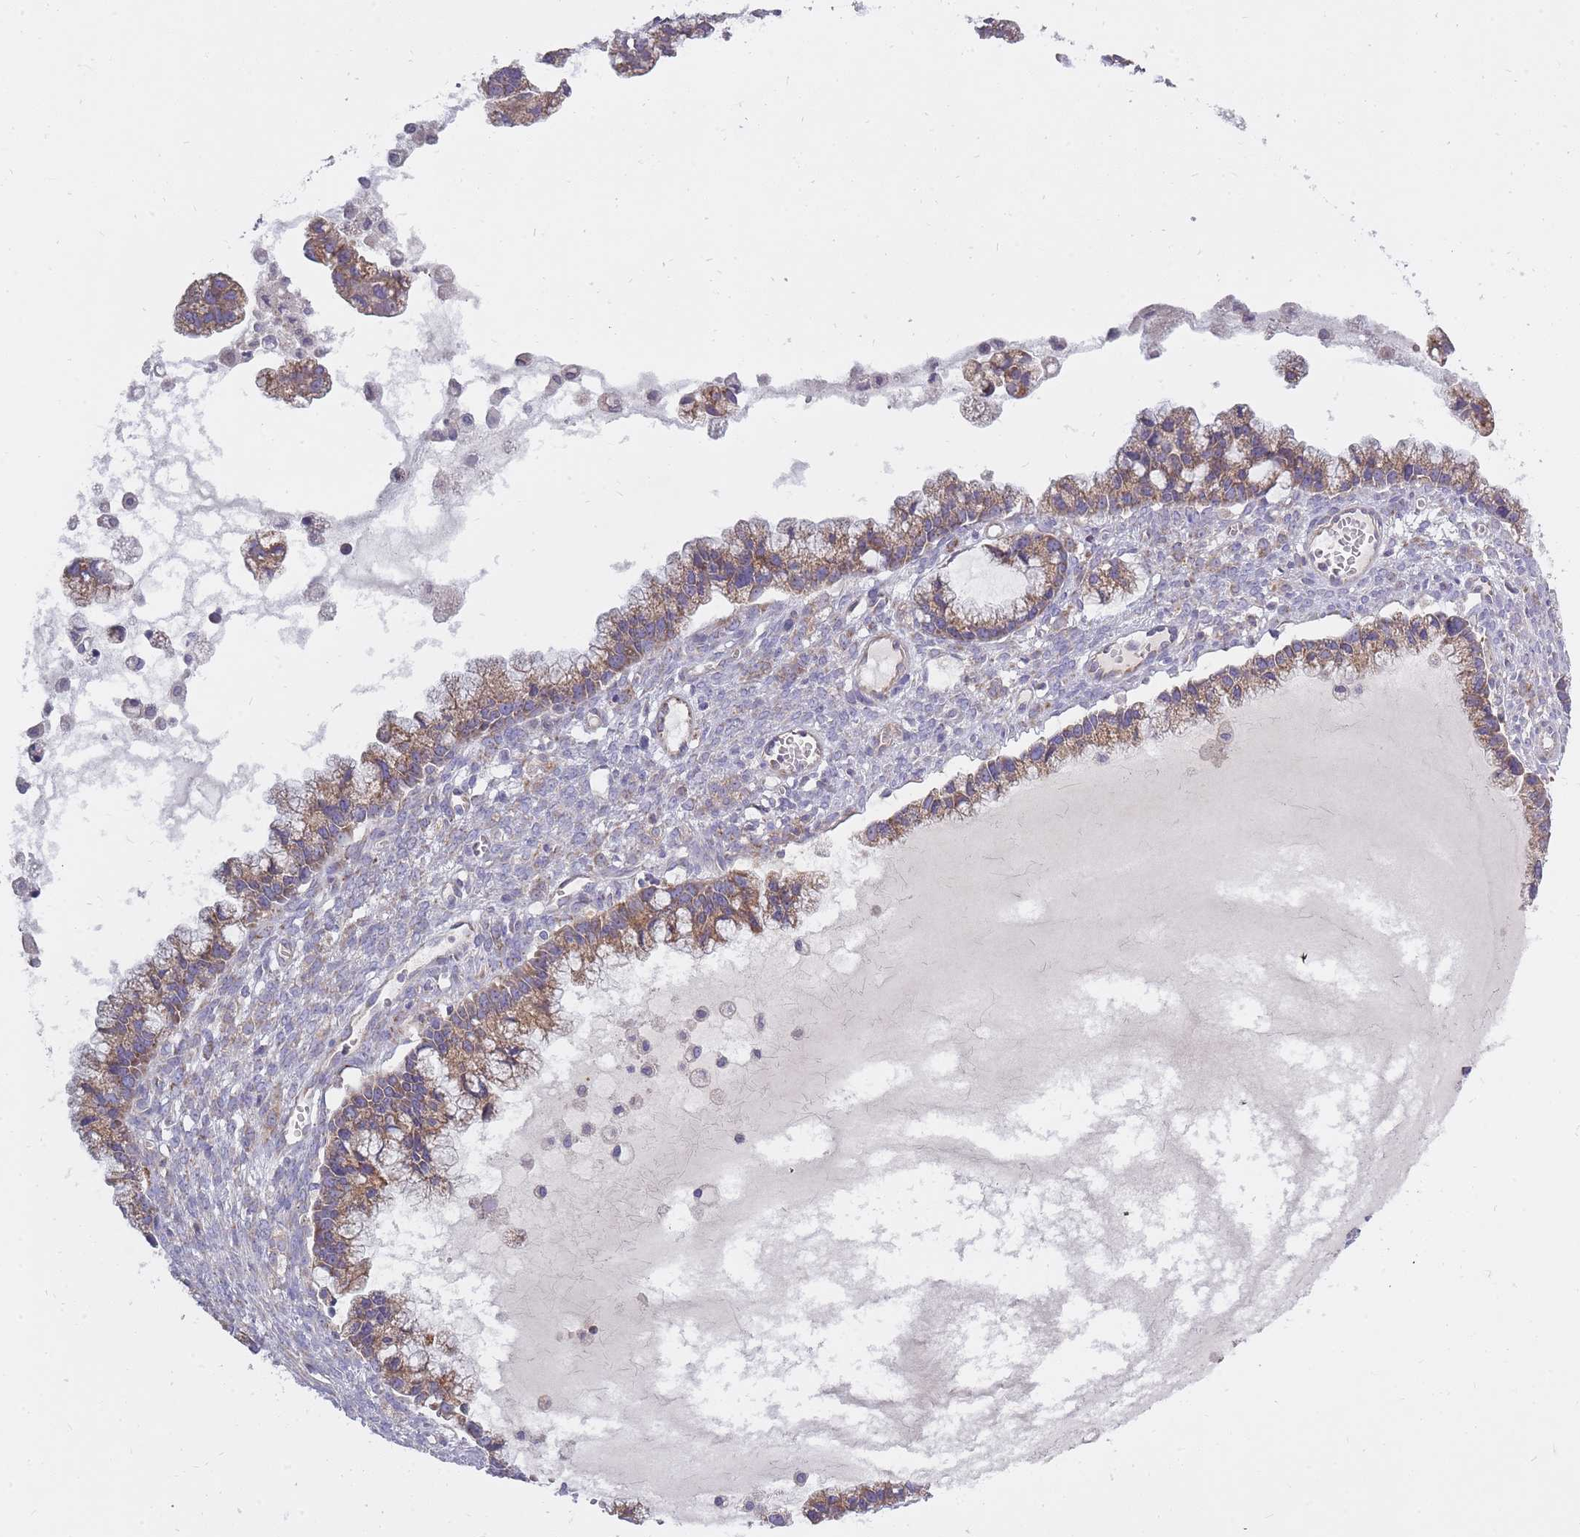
{"staining": {"intensity": "moderate", "quantity": ">75%", "location": "cytoplasmic/membranous"}, "tissue": "ovarian cancer", "cell_type": "Tumor cells", "image_type": "cancer", "snomed": [{"axis": "morphology", "description": "Cystadenocarcinoma, mucinous, NOS"}, {"axis": "topography", "description": "Ovary"}], "caption": "Immunohistochemistry (IHC) photomicrograph of neoplastic tissue: human mucinous cystadenocarcinoma (ovarian) stained using immunohistochemistry demonstrates medium levels of moderate protein expression localized specifically in the cytoplasmic/membranous of tumor cells, appearing as a cytoplasmic/membranous brown color.", "gene": "ALKBH4", "patient": {"sex": "female", "age": 72}}